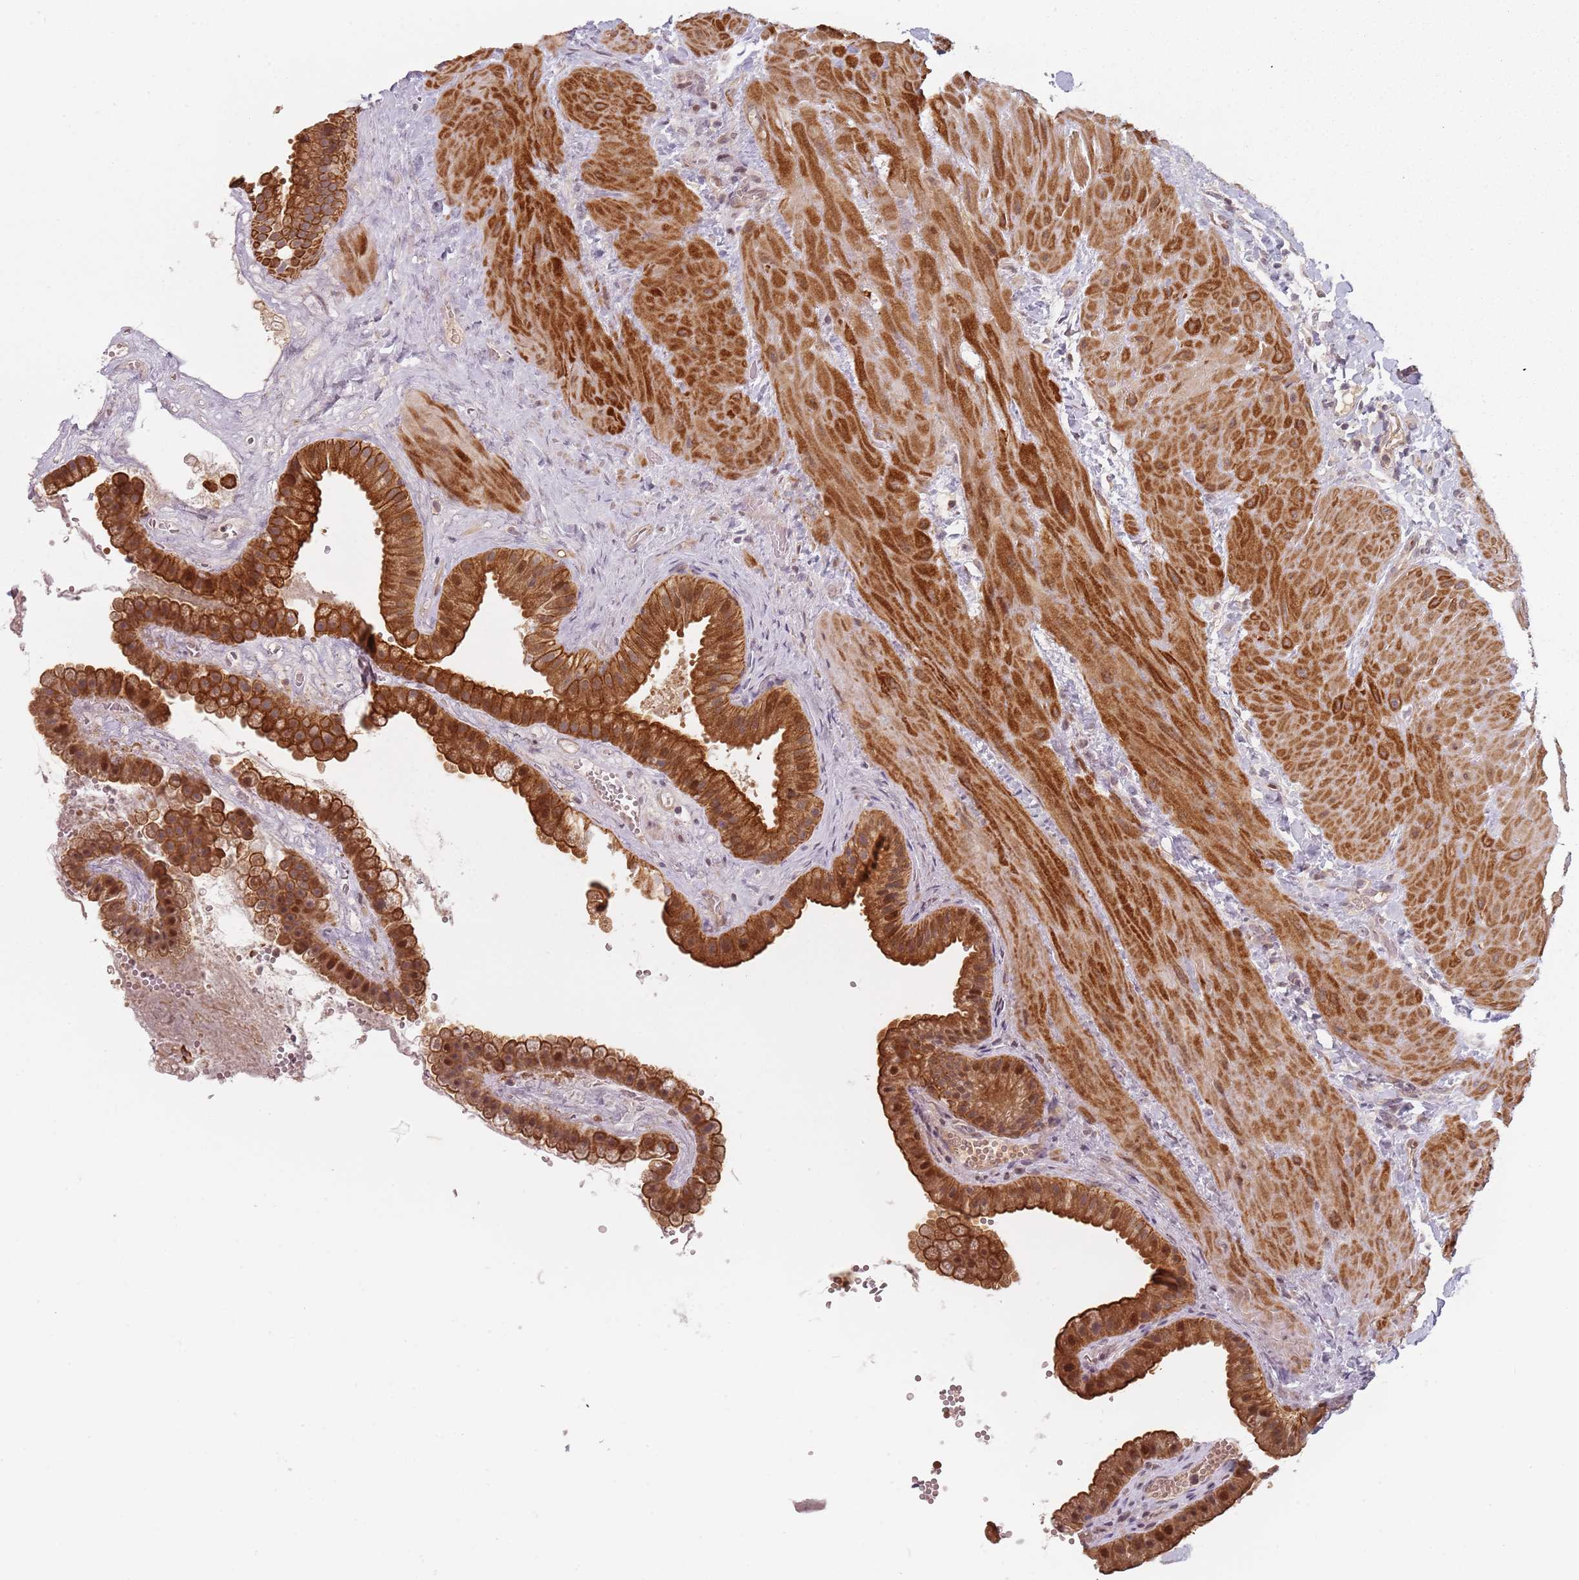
{"staining": {"intensity": "strong", "quantity": ">75%", "location": "cytoplasmic/membranous"}, "tissue": "gallbladder", "cell_type": "Glandular cells", "image_type": "normal", "snomed": [{"axis": "morphology", "description": "Normal tissue, NOS"}, {"axis": "topography", "description": "Gallbladder"}], "caption": "Gallbladder stained for a protein displays strong cytoplasmic/membranous positivity in glandular cells. Nuclei are stained in blue.", "gene": "RPS6KA2", "patient": {"sex": "male", "age": 55}}